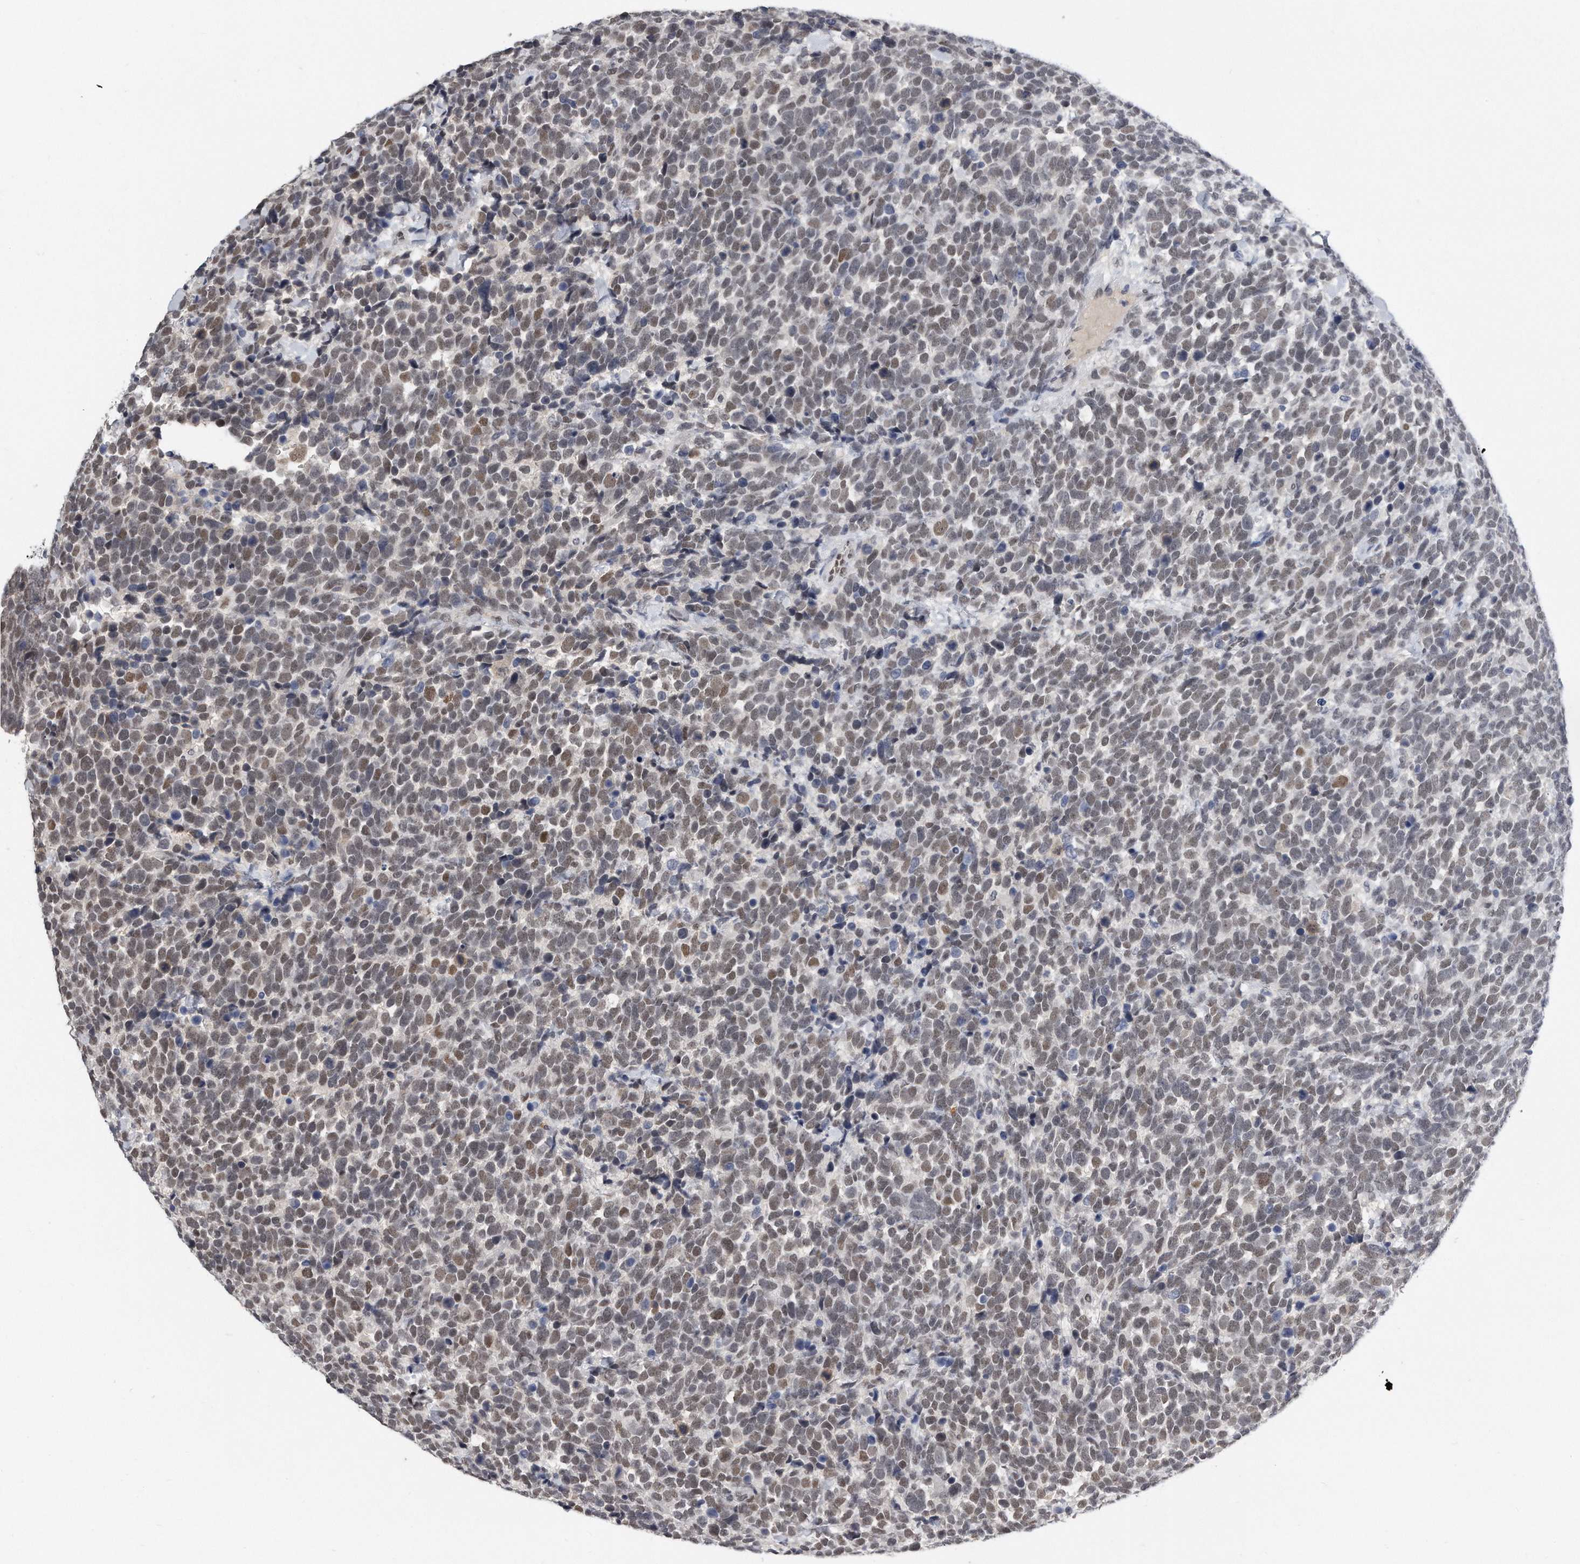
{"staining": {"intensity": "moderate", "quantity": ">75%", "location": "nuclear"}, "tissue": "urothelial cancer", "cell_type": "Tumor cells", "image_type": "cancer", "snomed": [{"axis": "morphology", "description": "Urothelial carcinoma, High grade"}, {"axis": "topography", "description": "Urinary bladder"}], "caption": "A micrograph of human urothelial cancer stained for a protein reveals moderate nuclear brown staining in tumor cells.", "gene": "CTBP2", "patient": {"sex": "female", "age": 82}}